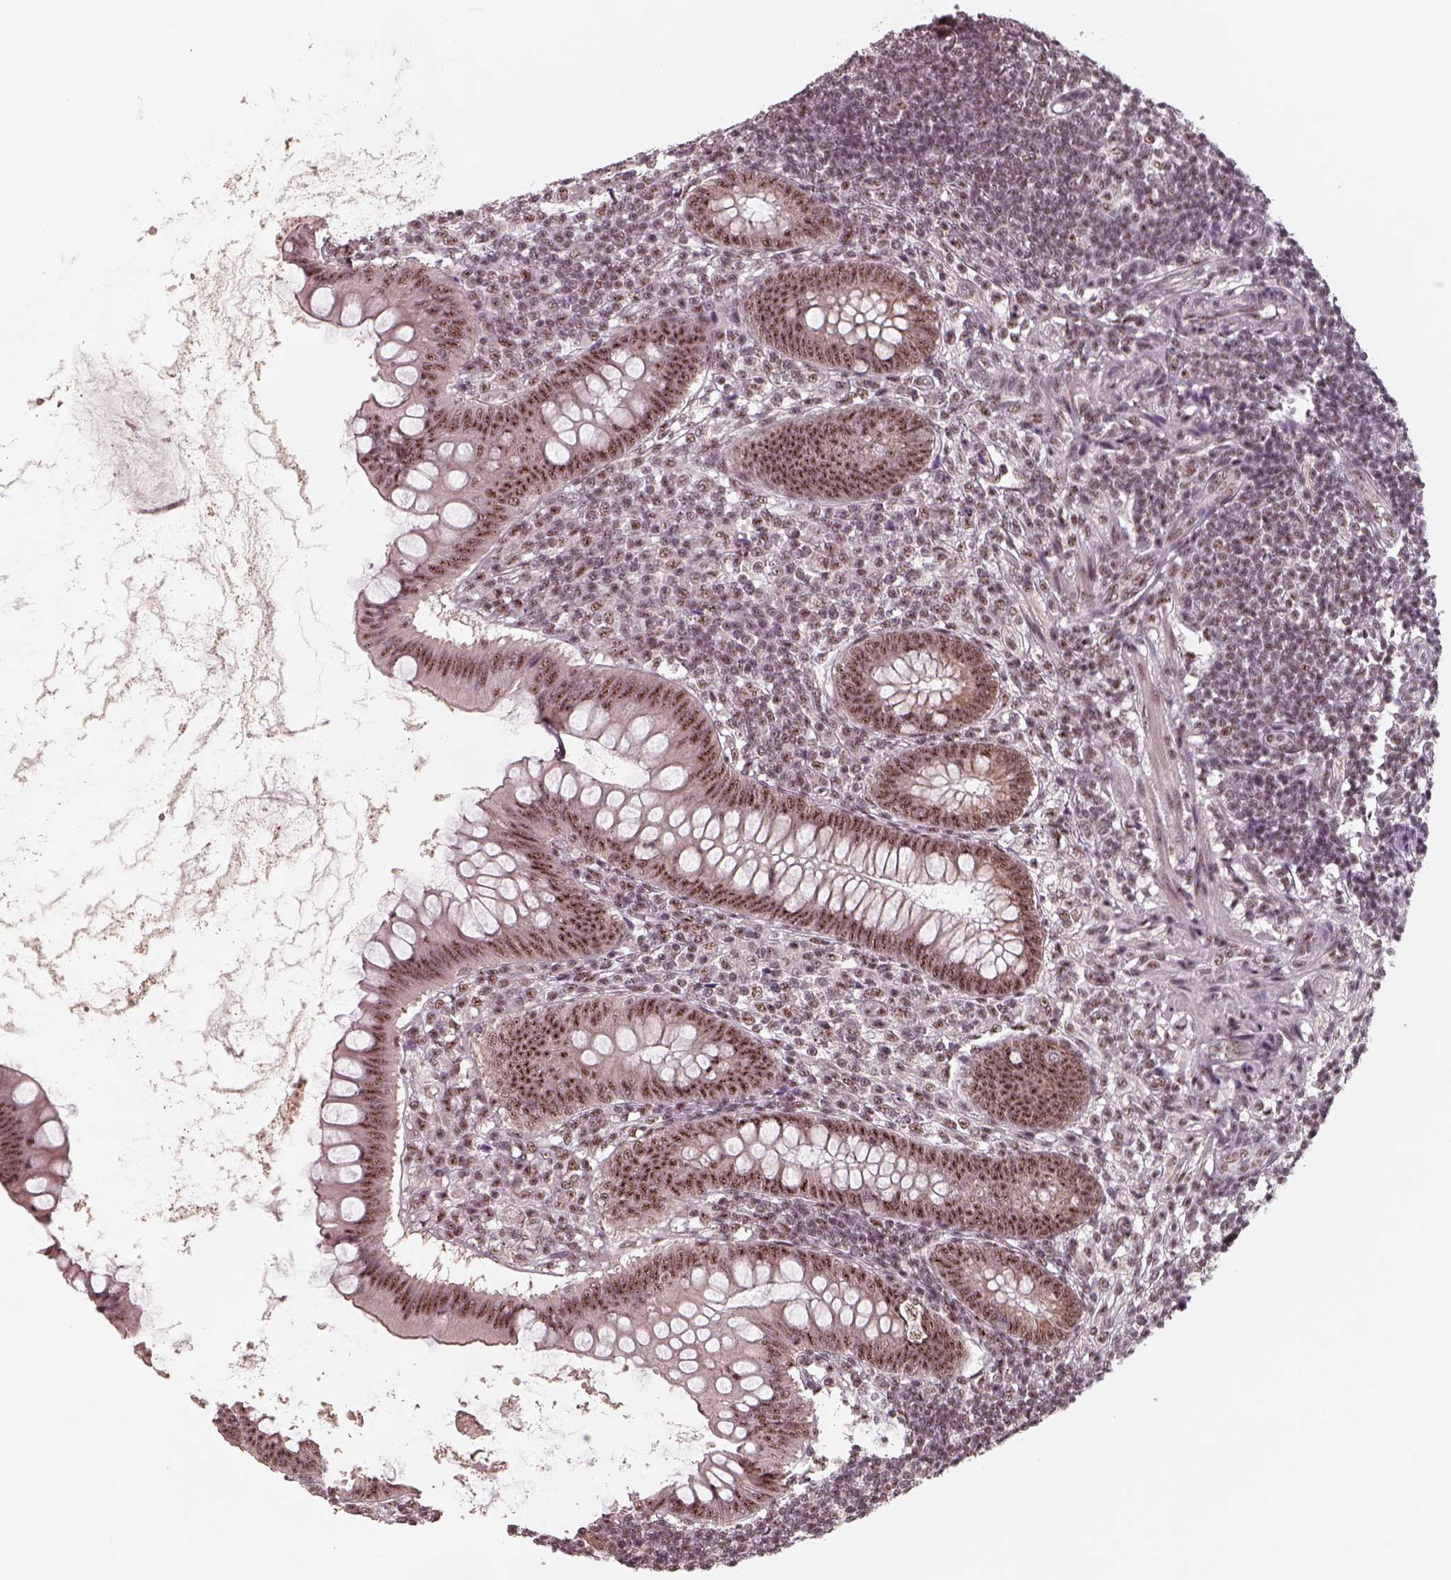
{"staining": {"intensity": "strong", "quantity": ">75%", "location": "nuclear"}, "tissue": "appendix", "cell_type": "Glandular cells", "image_type": "normal", "snomed": [{"axis": "morphology", "description": "Normal tissue, NOS"}, {"axis": "topography", "description": "Appendix"}], "caption": "This is an image of immunohistochemistry (IHC) staining of unremarkable appendix, which shows strong positivity in the nuclear of glandular cells.", "gene": "ATXN7L3", "patient": {"sex": "female", "age": 57}}